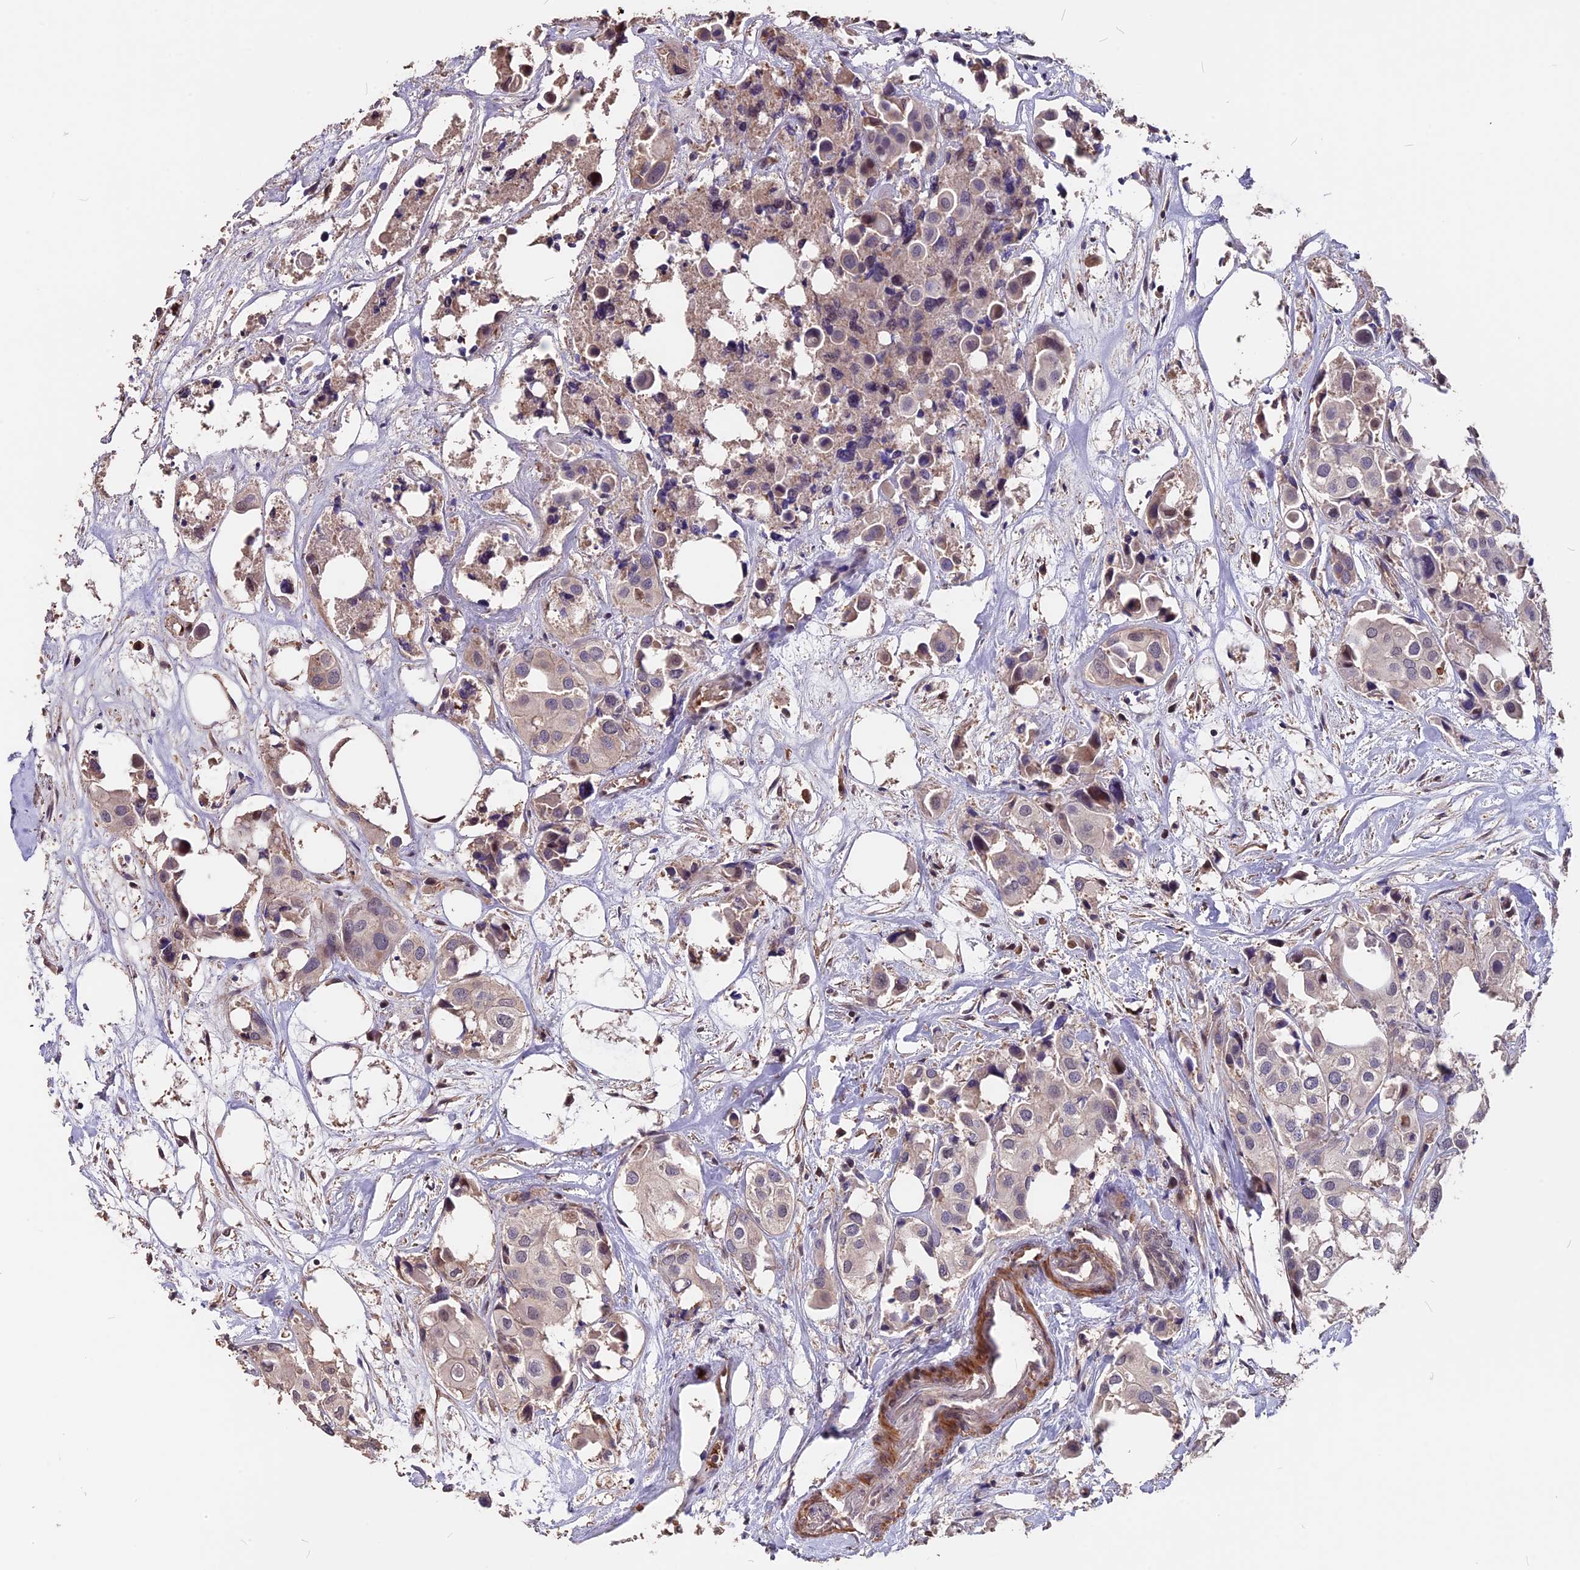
{"staining": {"intensity": "negative", "quantity": "none", "location": "none"}, "tissue": "urothelial cancer", "cell_type": "Tumor cells", "image_type": "cancer", "snomed": [{"axis": "morphology", "description": "Urothelial carcinoma, High grade"}, {"axis": "topography", "description": "Urinary bladder"}], "caption": "Immunohistochemistry (IHC) image of human urothelial cancer stained for a protein (brown), which displays no positivity in tumor cells.", "gene": "ZC3H10", "patient": {"sex": "male", "age": 64}}